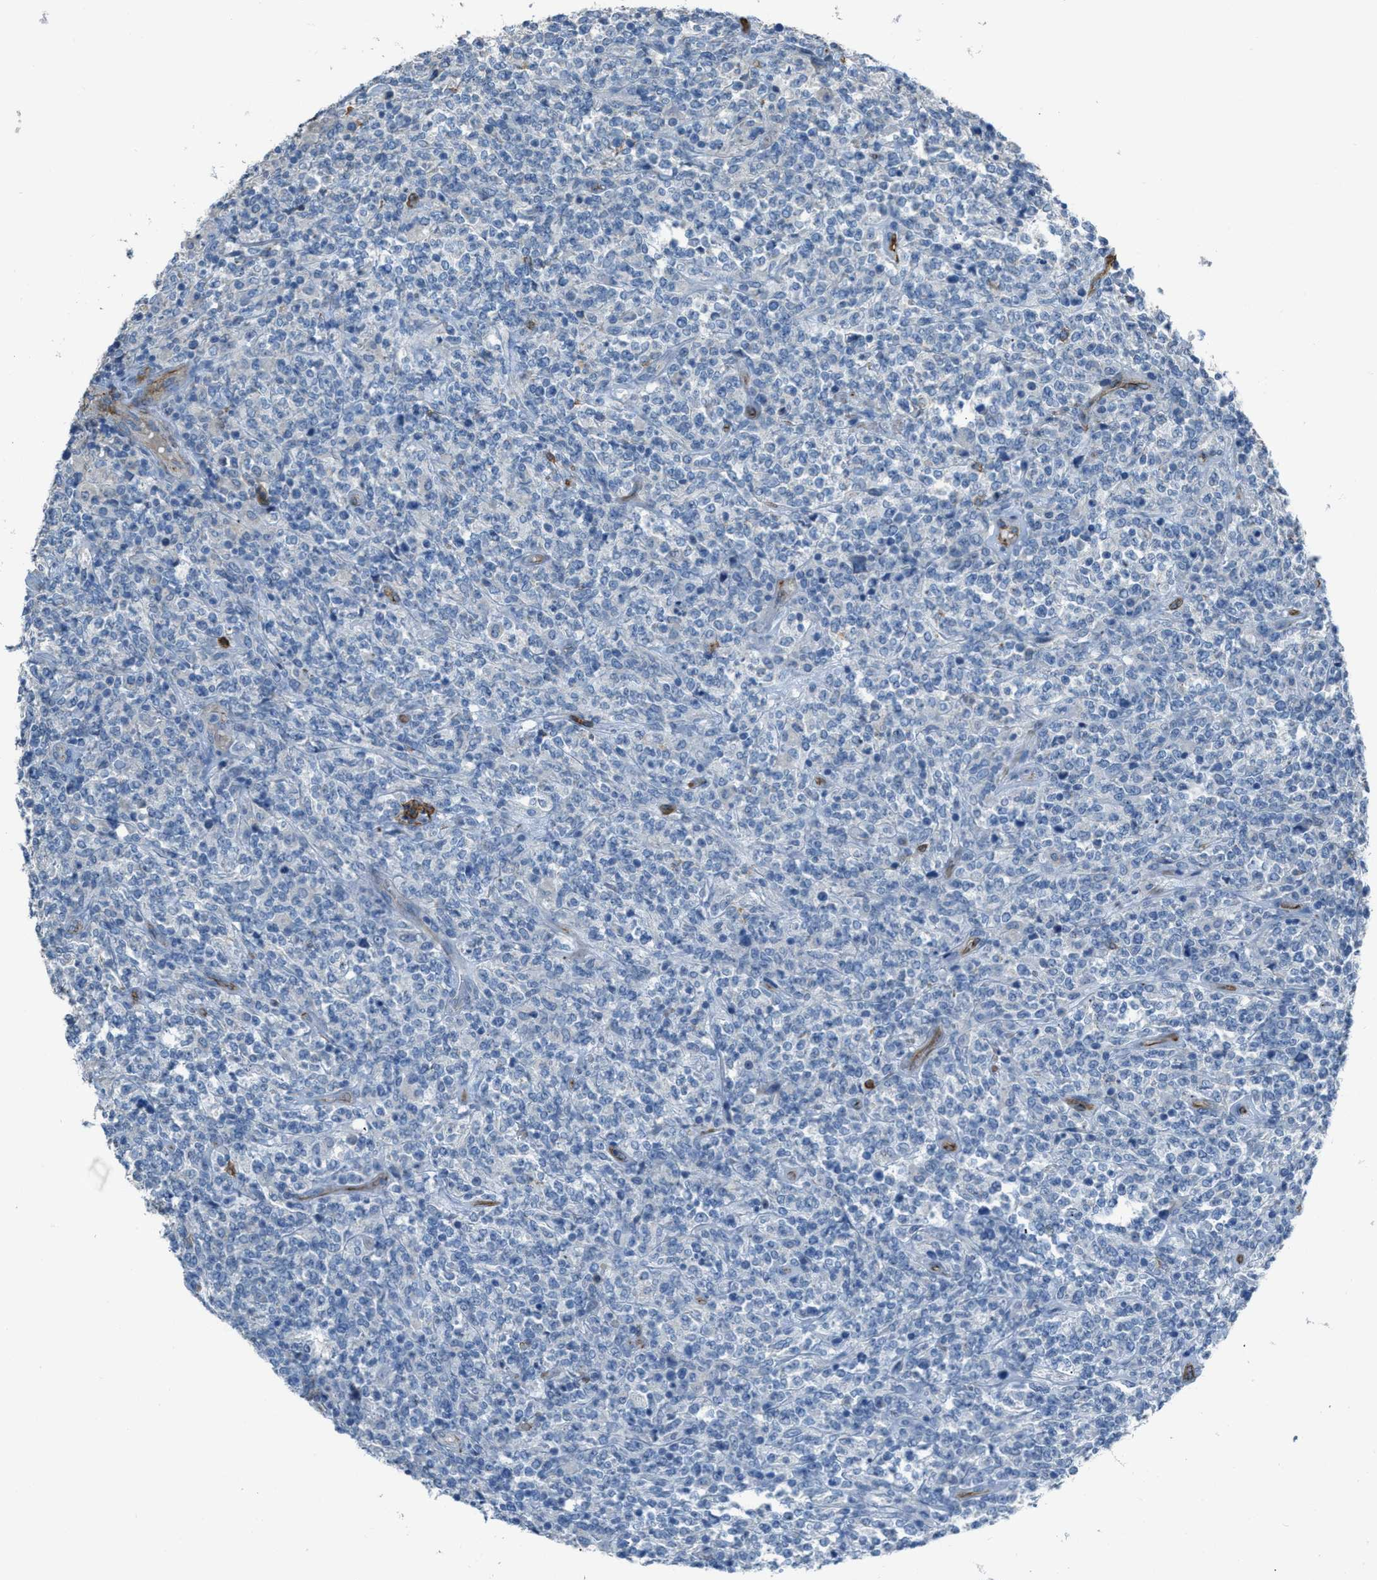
{"staining": {"intensity": "negative", "quantity": "none", "location": "none"}, "tissue": "lymphoma", "cell_type": "Tumor cells", "image_type": "cancer", "snomed": [{"axis": "morphology", "description": "Malignant lymphoma, non-Hodgkin's type, High grade"}, {"axis": "topography", "description": "Soft tissue"}], "caption": "Tumor cells are negative for brown protein staining in lymphoma. (DAB immunohistochemistry visualized using brightfield microscopy, high magnification).", "gene": "SLC22A15", "patient": {"sex": "male", "age": 18}}